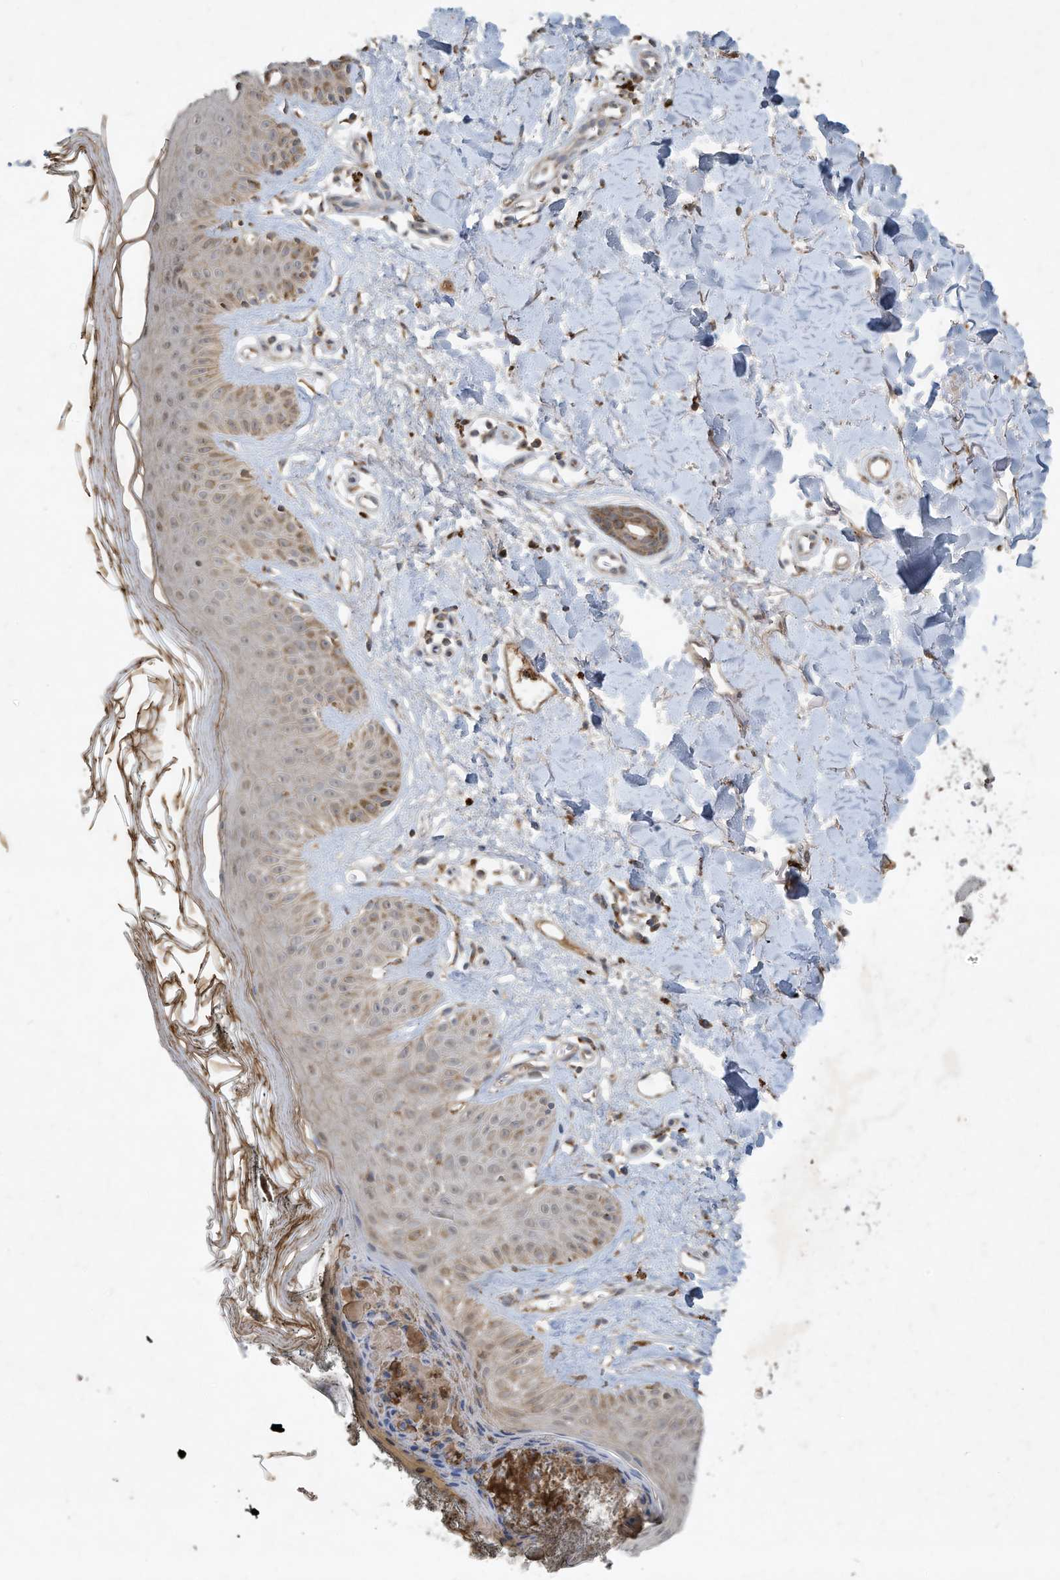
{"staining": {"intensity": "moderate", "quantity": "25%-75%", "location": "nuclear"}, "tissue": "skin", "cell_type": "Fibroblasts", "image_type": "normal", "snomed": [{"axis": "morphology", "description": "Normal tissue, NOS"}, {"axis": "topography", "description": "Skin"}], "caption": "The immunohistochemical stain shows moderate nuclear staining in fibroblasts of normal skin. The staining is performed using DAB brown chromogen to label protein expression. The nuclei are counter-stained blue using hematoxylin.", "gene": "C2orf74", "patient": {"sex": "female", "age": 64}}